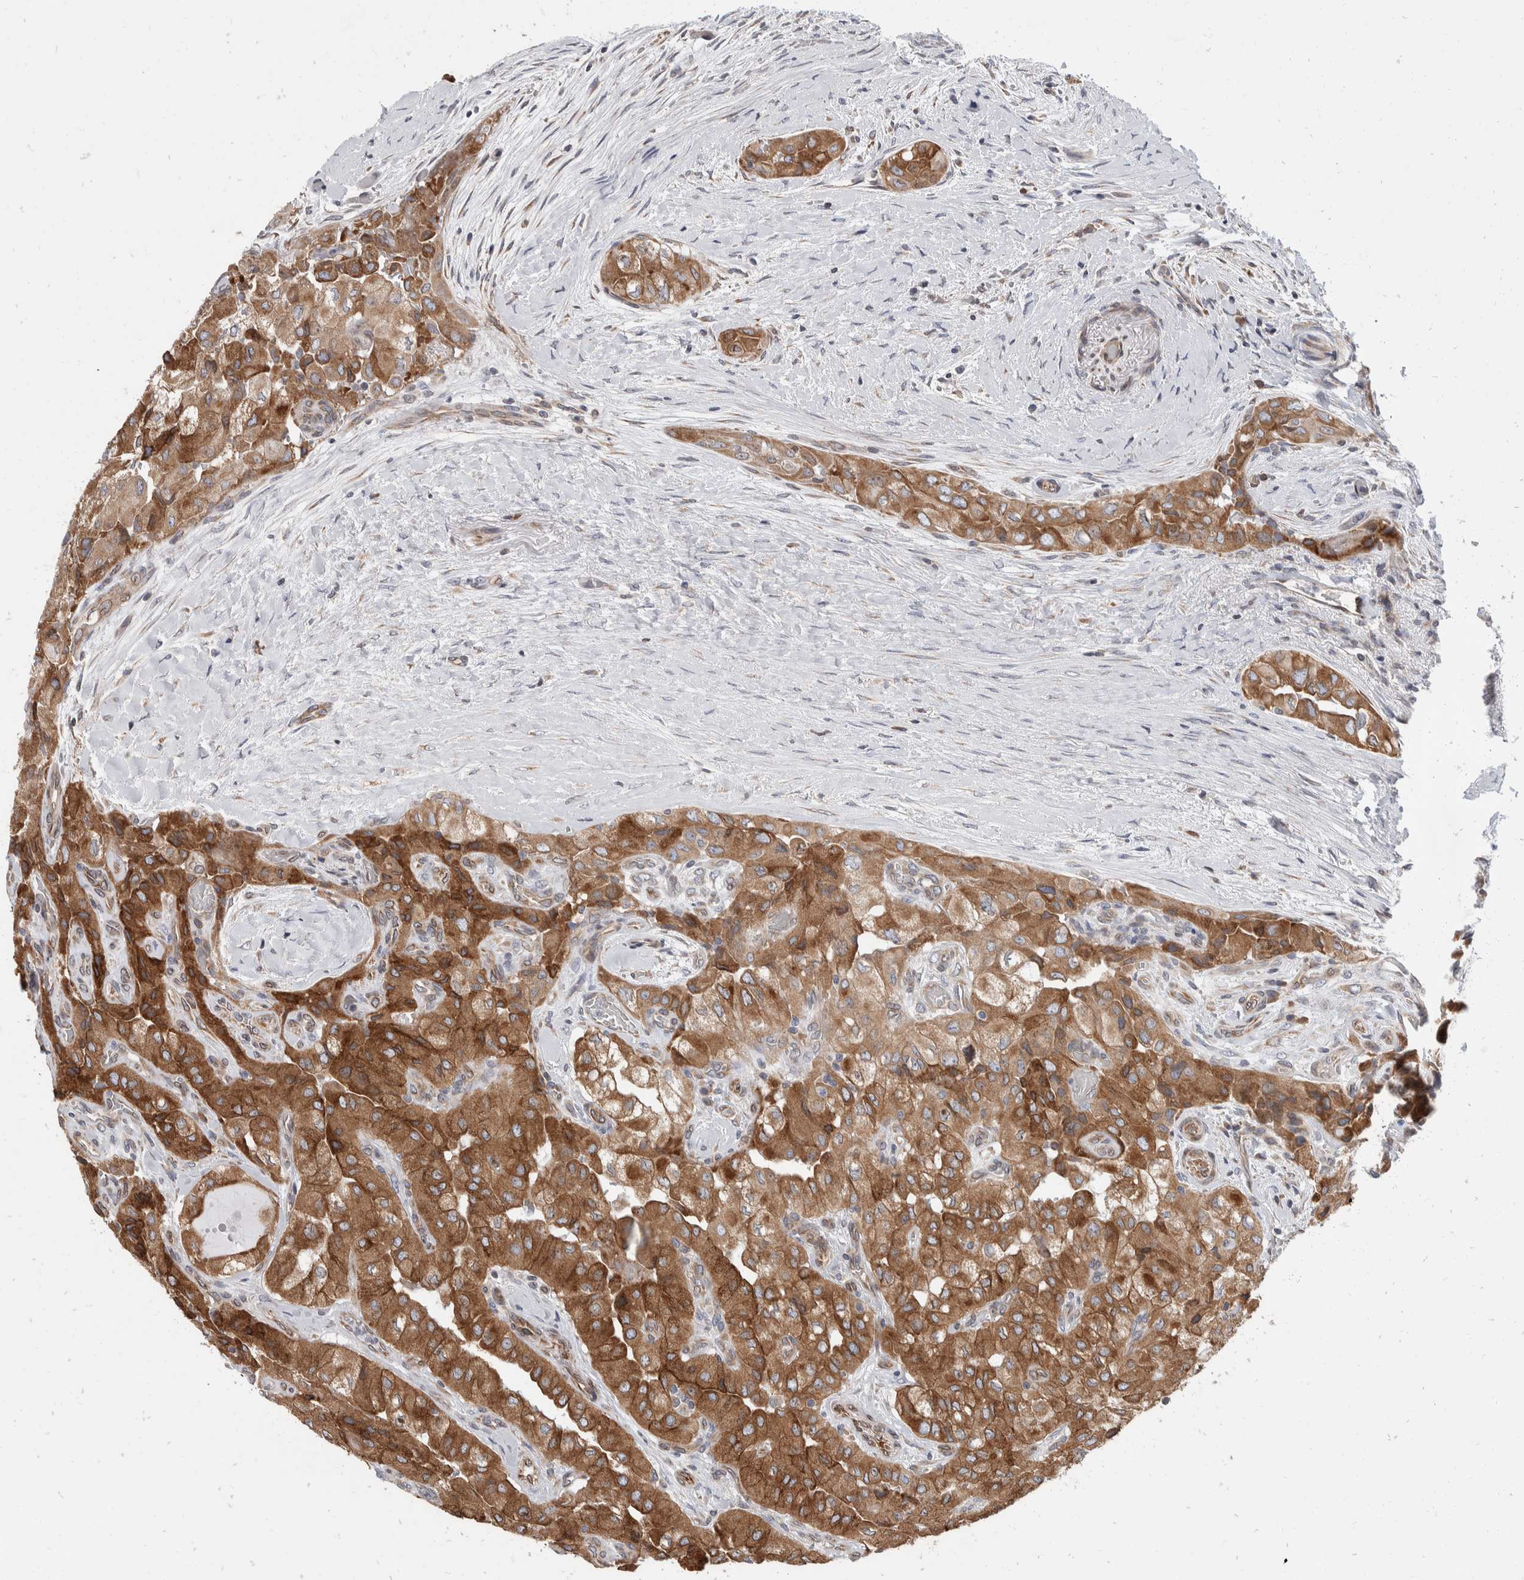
{"staining": {"intensity": "strong", "quantity": ">75%", "location": "cytoplasmic/membranous"}, "tissue": "thyroid cancer", "cell_type": "Tumor cells", "image_type": "cancer", "snomed": [{"axis": "morphology", "description": "Papillary adenocarcinoma, NOS"}, {"axis": "topography", "description": "Thyroid gland"}], "caption": "Thyroid cancer (papillary adenocarcinoma) stained for a protein (brown) displays strong cytoplasmic/membranous positive positivity in approximately >75% of tumor cells.", "gene": "TMEM245", "patient": {"sex": "female", "age": 59}}